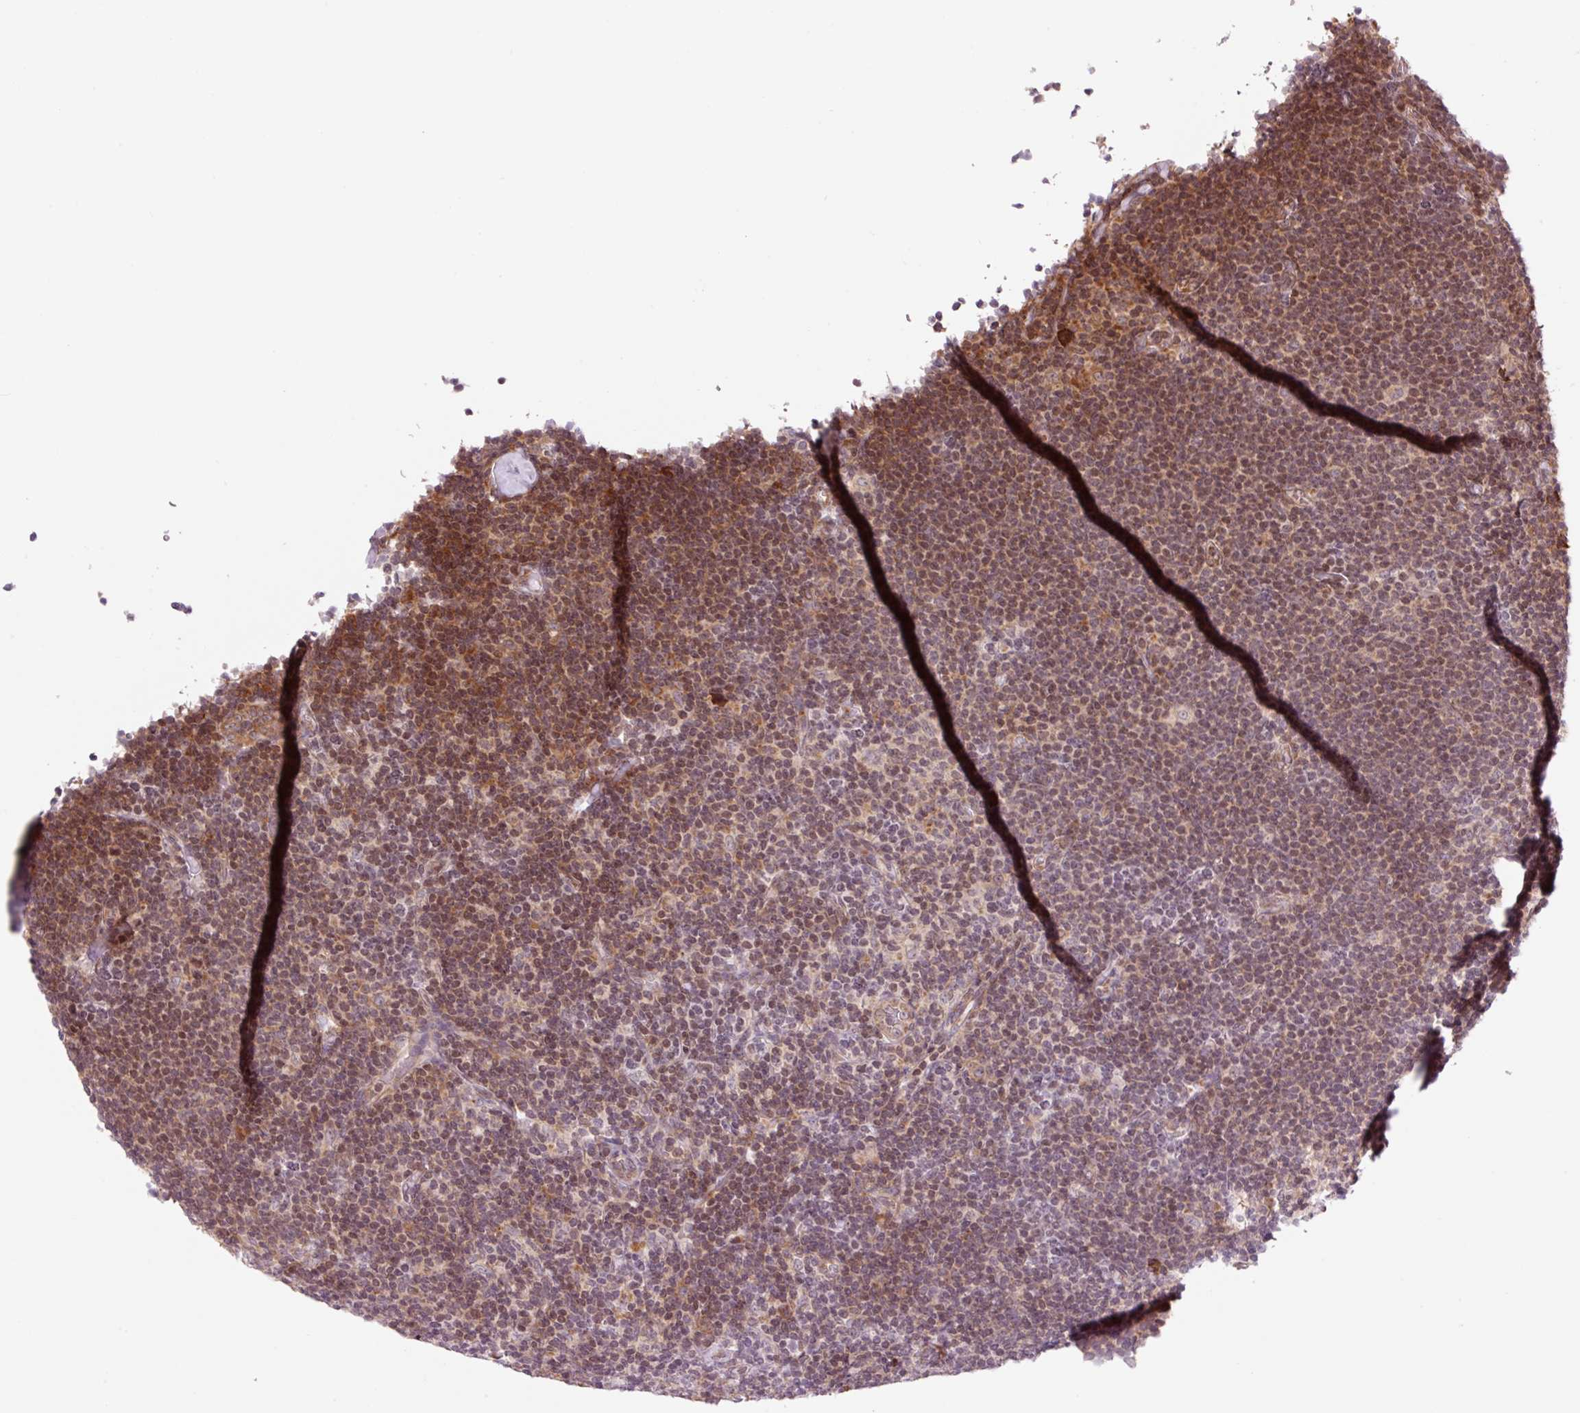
{"staining": {"intensity": "weak", "quantity": "<25%", "location": "cytoplasmic/membranous"}, "tissue": "lymphoma", "cell_type": "Tumor cells", "image_type": "cancer", "snomed": [{"axis": "morphology", "description": "Hodgkin's disease, NOS"}, {"axis": "topography", "description": "Lymph node"}], "caption": "Histopathology image shows no protein expression in tumor cells of Hodgkin's disease tissue.", "gene": "RPL41", "patient": {"sex": "female", "age": 57}}